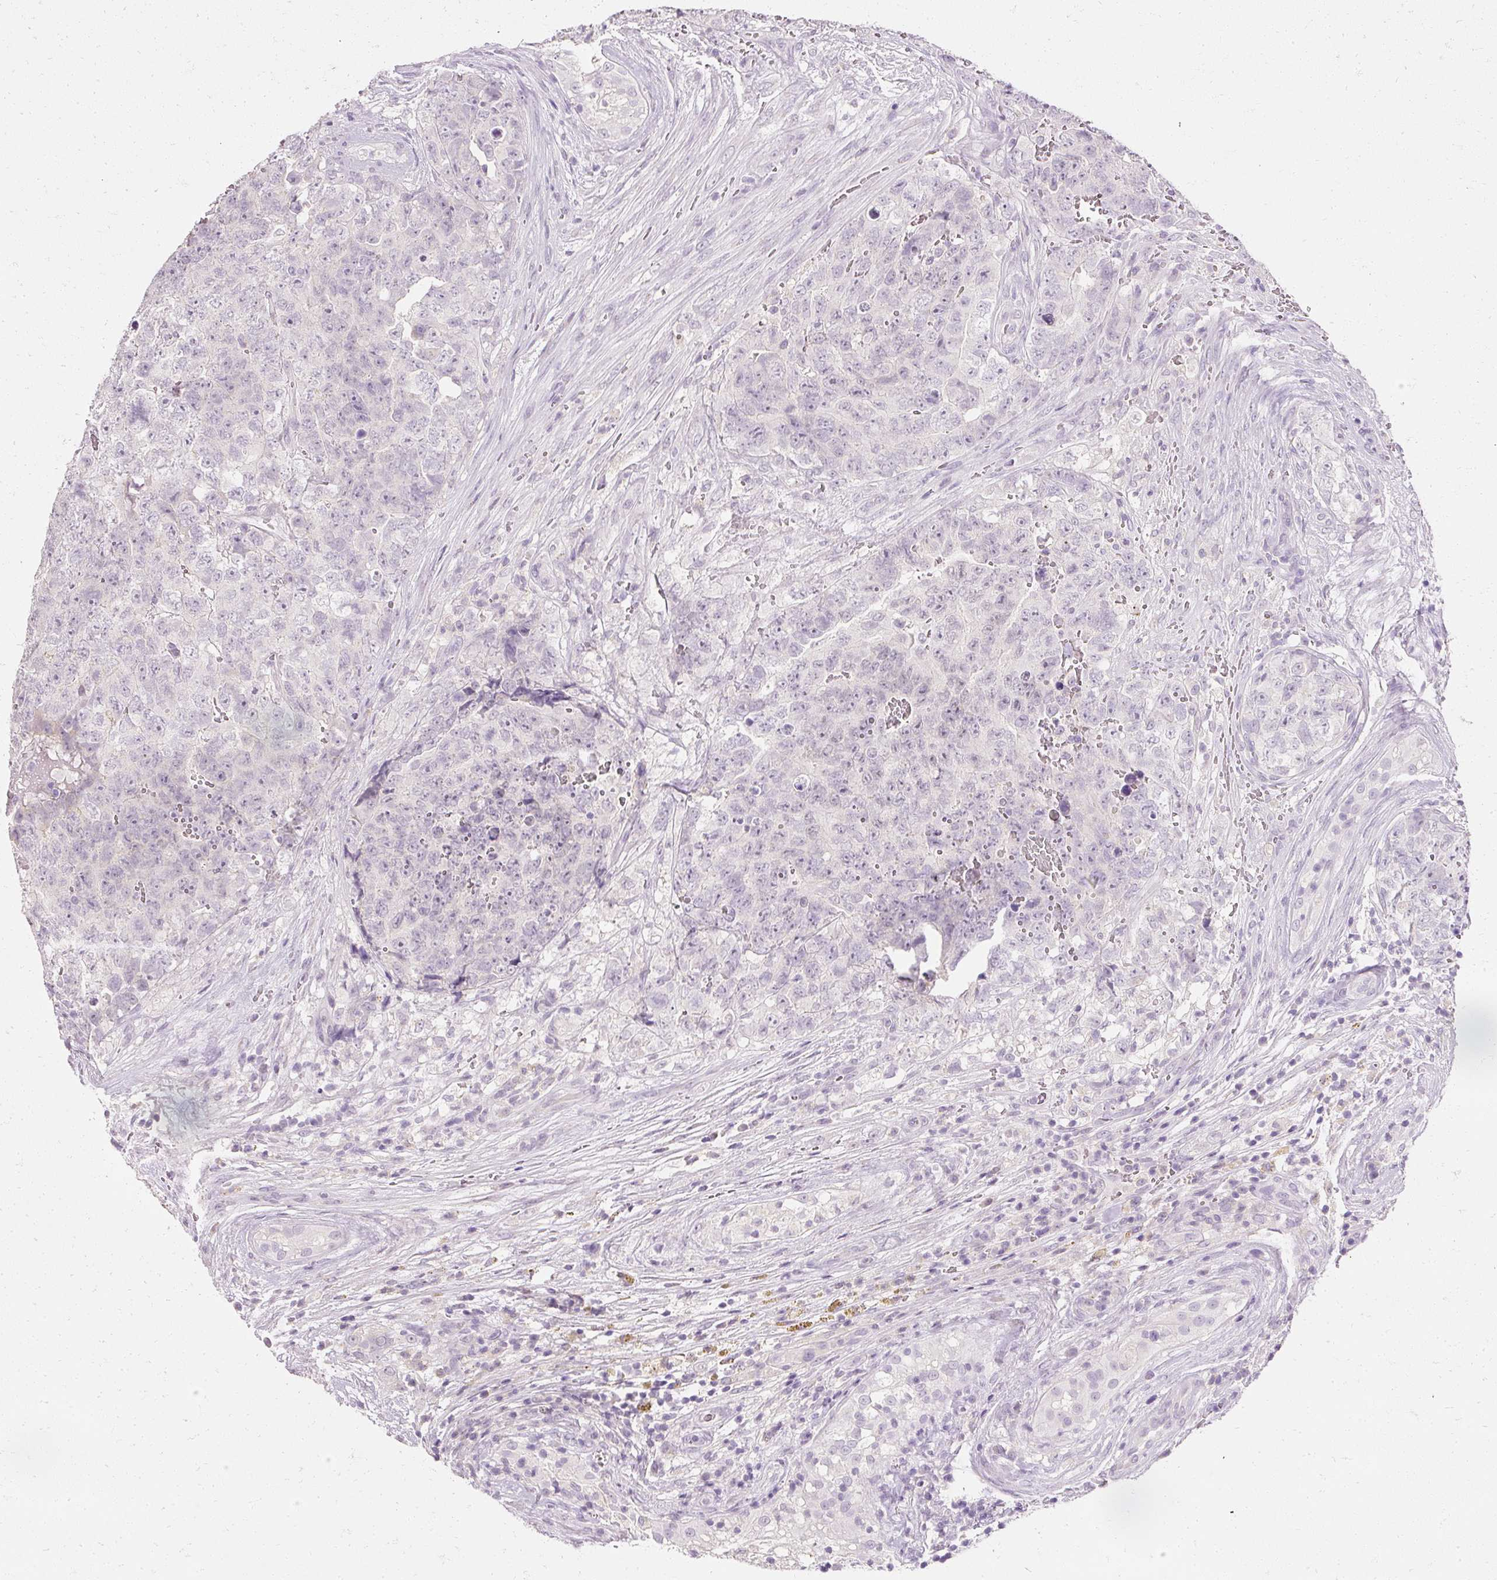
{"staining": {"intensity": "negative", "quantity": "none", "location": "none"}, "tissue": "testis cancer", "cell_type": "Tumor cells", "image_type": "cancer", "snomed": [{"axis": "morphology", "description": "Seminoma, NOS"}, {"axis": "morphology", "description": "Teratoma, malignant, NOS"}, {"axis": "topography", "description": "Testis"}], "caption": "Immunohistochemistry (IHC) histopathology image of neoplastic tissue: human testis malignant teratoma stained with DAB (3,3'-diaminobenzidine) exhibits no significant protein positivity in tumor cells.", "gene": "ELAVL3", "patient": {"sex": "male", "age": 34}}